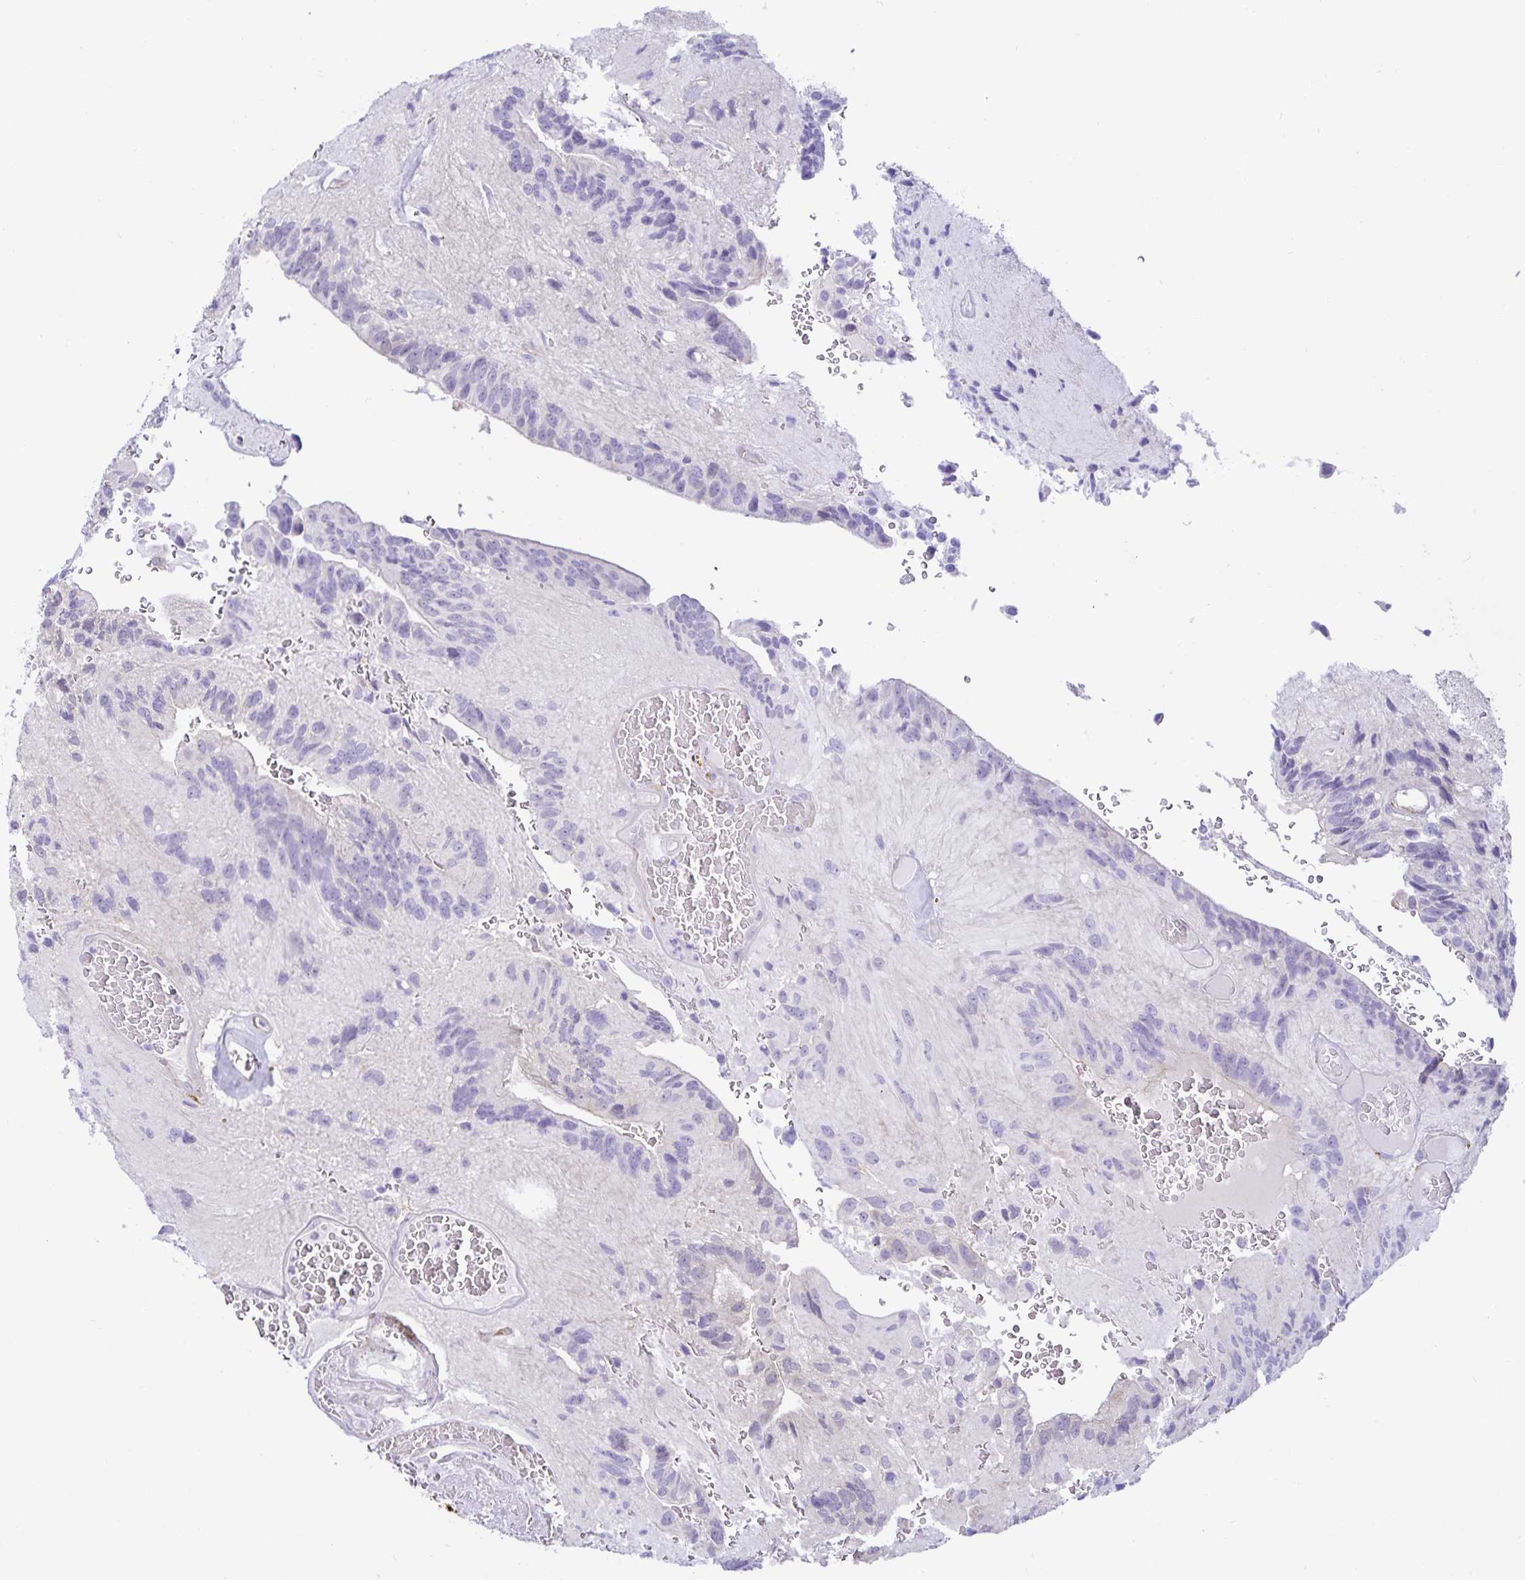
{"staining": {"intensity": "negative", "quantity": "none", "location": "none"}, "tissue": "glioma", "cell_type": "Tumor cells", "image_type": "cancer", "snomed": [{"axis": "morphology", "description": "Glioma, malignant, Low grade"}, {"axis": "topography", "description": "Brain"}], "caption": "DAB (3,3'-diaminobenzidine) immunohistochemical staining of malignant low-grade glioma shows no significant staining in tumor cells.", "gene": "MON2", "patient": {"sex": "male", "age": 31}}